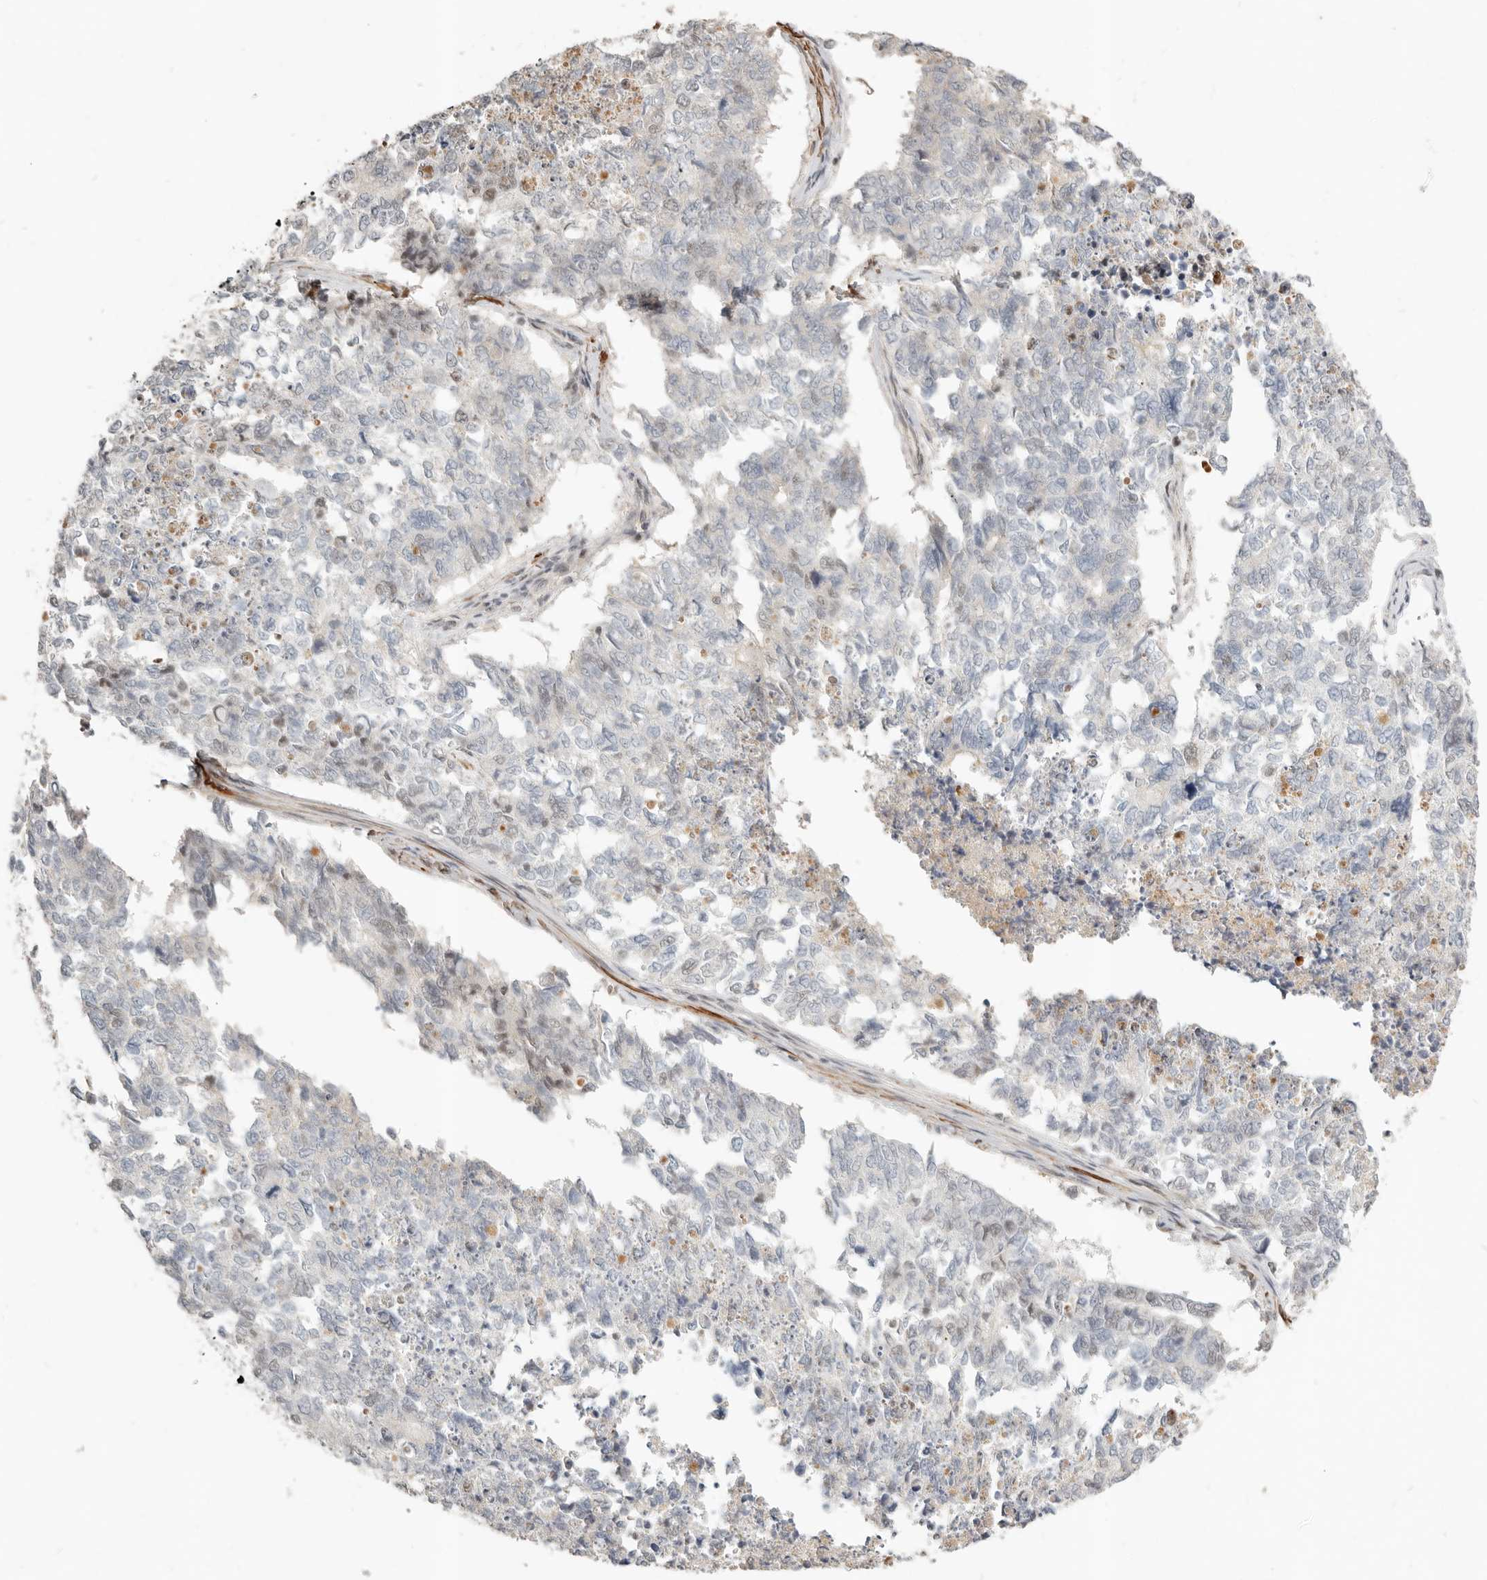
{"staining": {"intensity": "negative", "quantity": "none", "location": "none"}, "tissue": "cervical cancer", "cell_type": "Tumor cells", "image_type": "cancer", "snomed": [{"axis": "morphology", "description": "Squamous cell carcinoma, NOS"}, {"axis": "topography", "description": "Cervix"}], "caption": "Immunohistochemistry (IHC) photomicrograph of neoplastic tissue: human squamous cell carcinoma (cervical) stained with DAB (3,3'-diaminobenzidine) demonstrates no significant protein positivity in tumor cells. (DAB immunohistochemistry visualized using brightfield microscopy, high magnification).", "gene": "GABPA", "patient": {"sex": "female", "age": 63}}